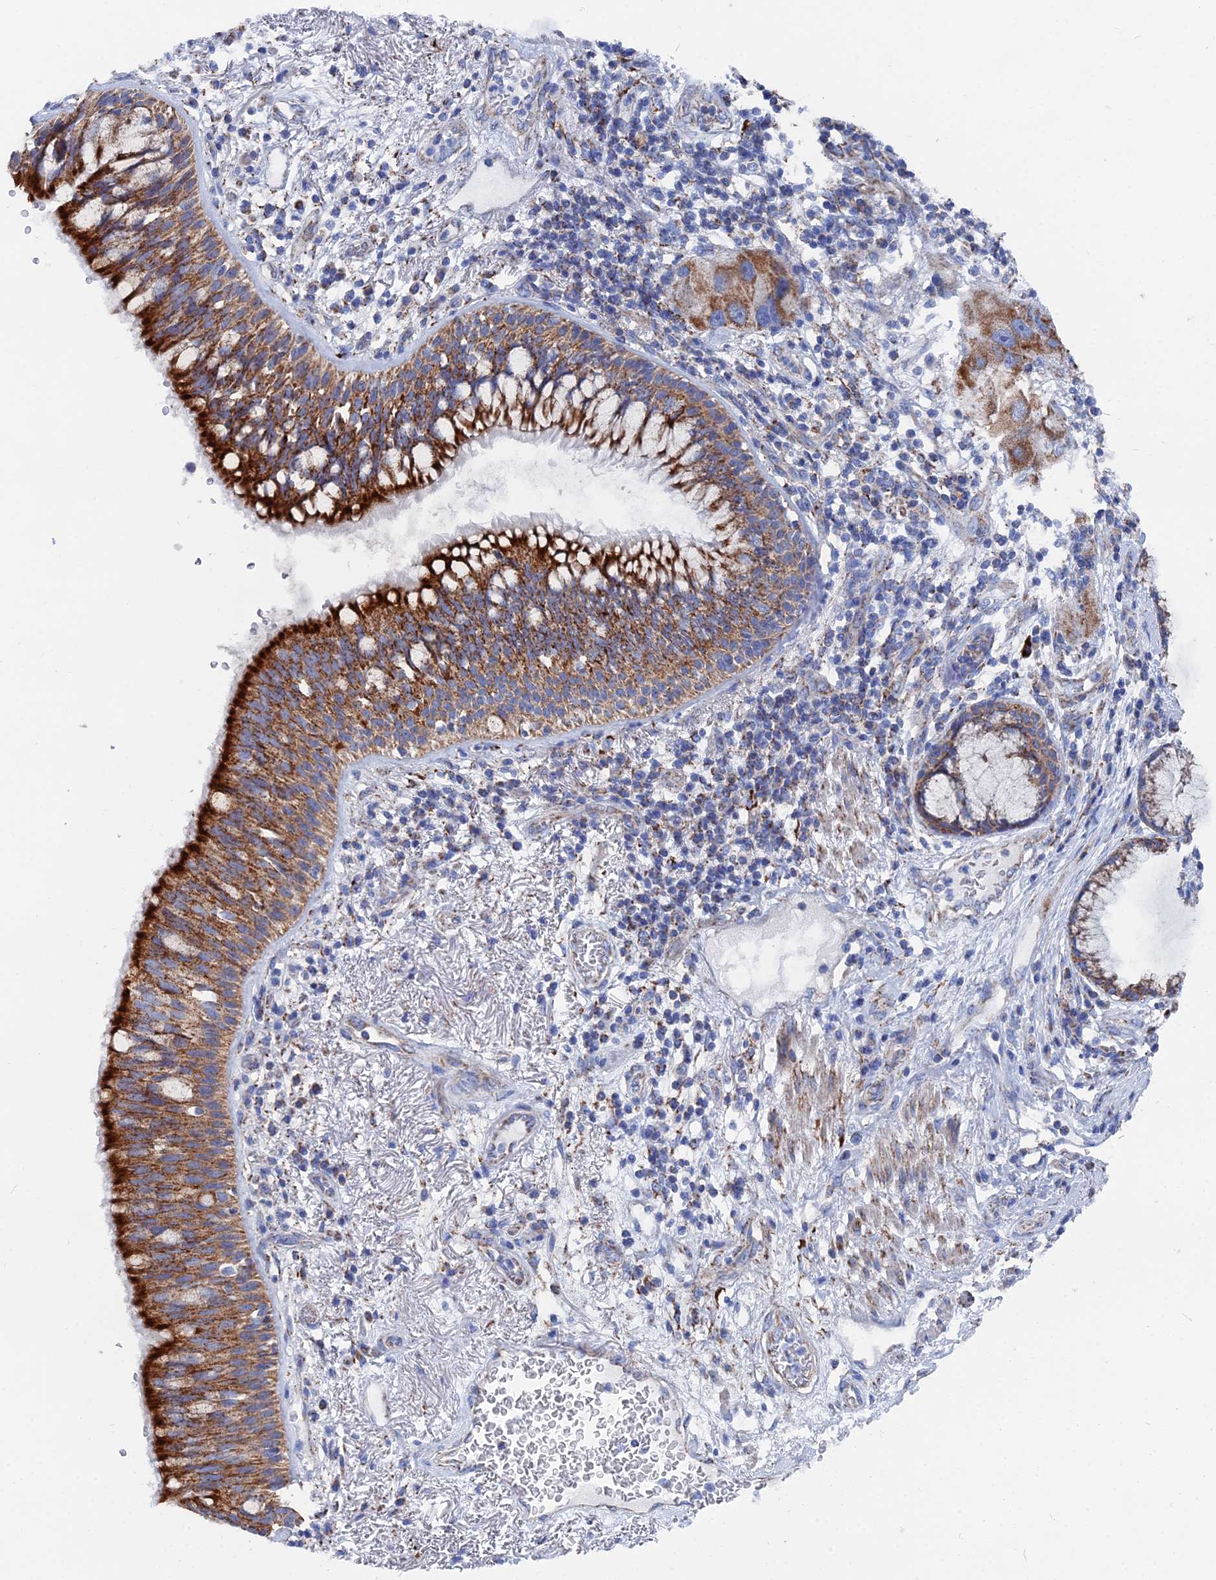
{"staining": {"intensity": "strong", "quantity": ">75%", "location": "cytoplasmic/membranous"}, "tissue": "bronchus", "cell_type": "Respiratory epithelial cells", "image_type": "normal", "snomed": [{"axis": "morphology", "description": "Normal tissue, NOS"}, {"axis": "morphology", "description": "Adenocarcinoma, NOS"}, {"axis": "morphology", "description": "Adenocarcinoma, metastatic, NOS"}, {"axis": "topography", "description": "Lymph node"}, {"axis": "topography", "description": "Bronchus"}, {"axis": "topography", "description": "Lung"}], "caption": "DAB immunohistochemical staining of unremarkable human bronchus displays strong cytoplasmic/membranous protein staining in approximately >75% of respiratory epithelial cells.", "gene": "IFT80", "patient": {"sex": "female", "age": 54}}